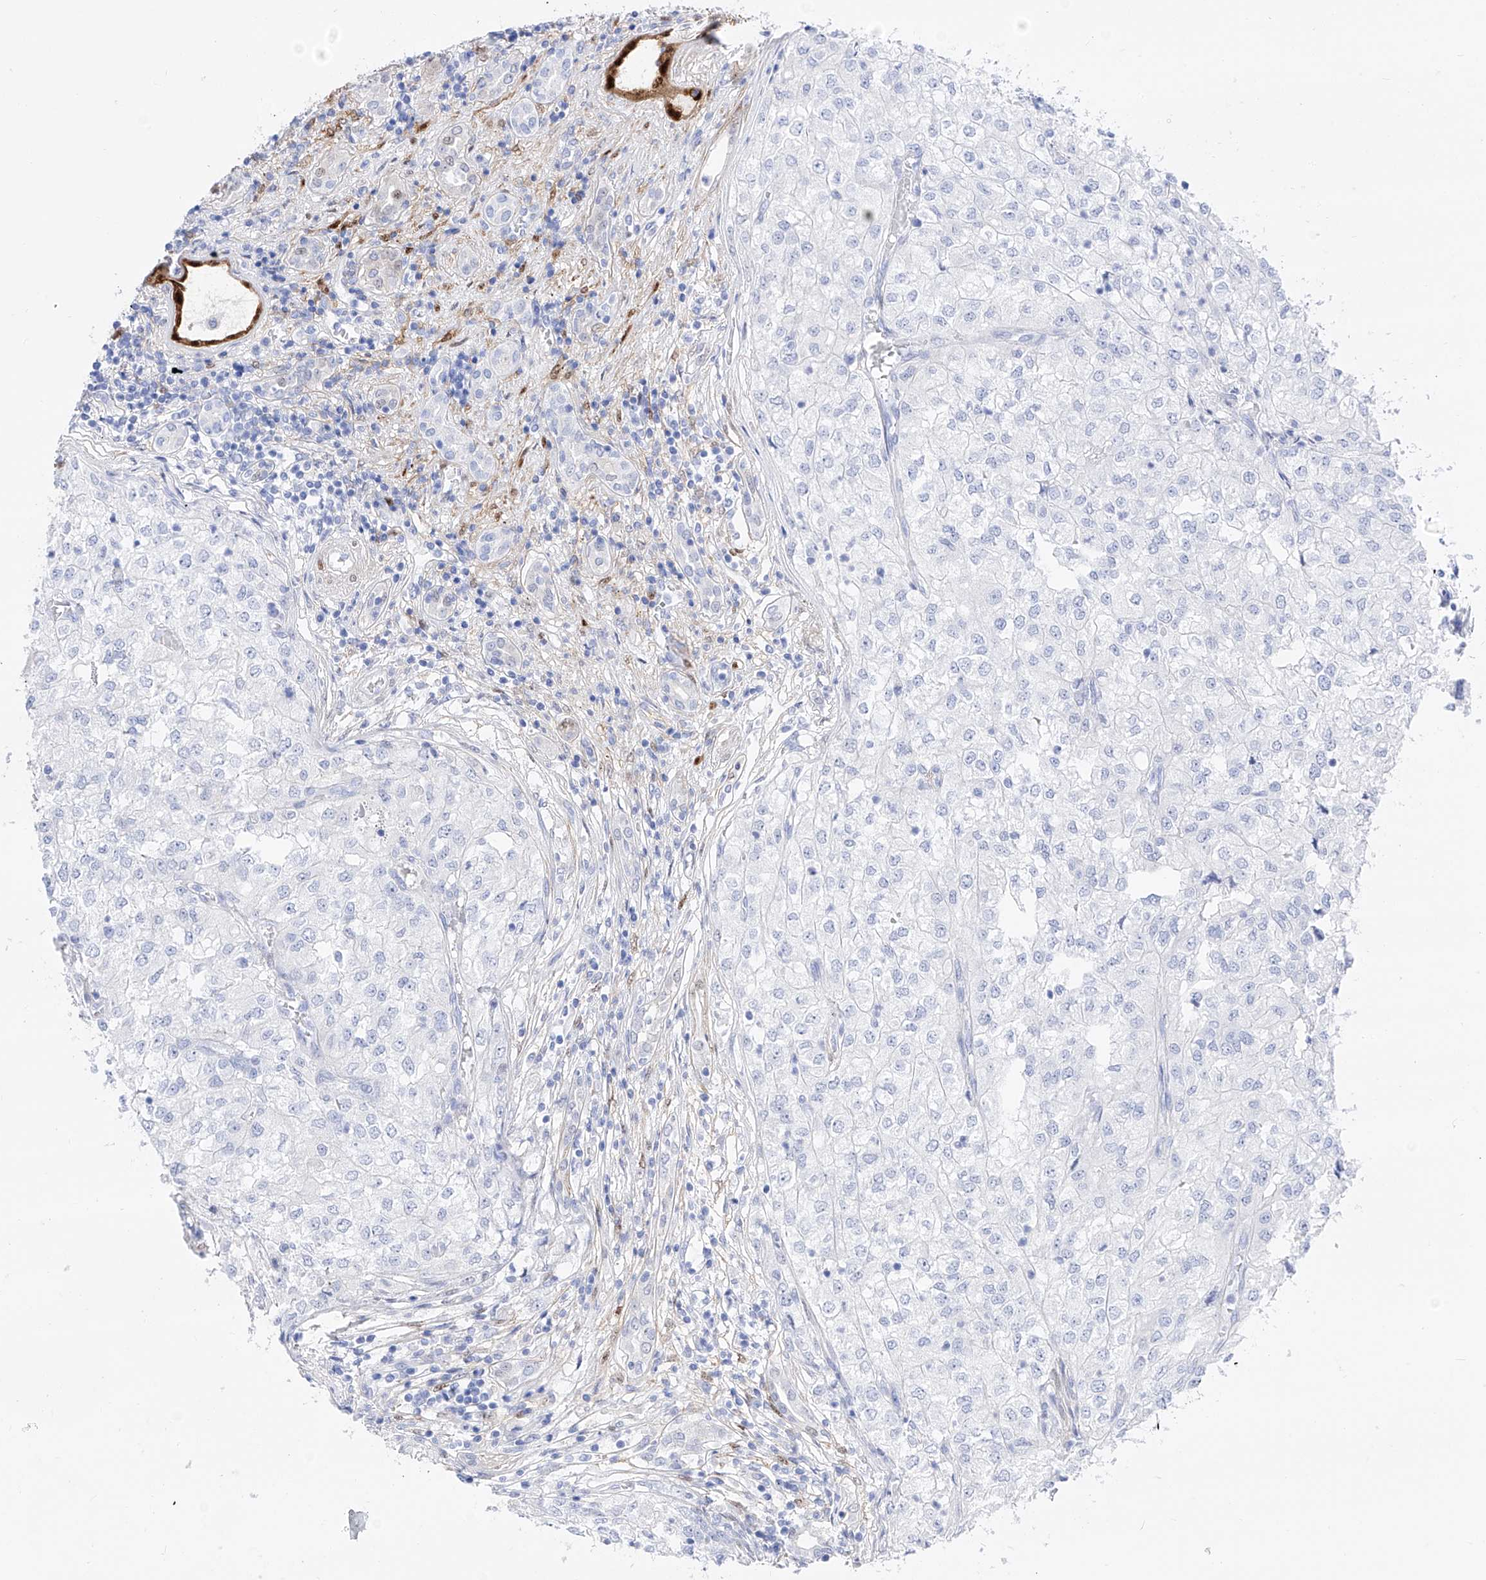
{"staining": {"intensity": "negative", "quantity": "none", "location": "none"}, "tissue": "renal cancer", "cell_type": "Tumor cells", "image_type": "cancer", "snomed": [{"axis": "morphology", "description": "Adenocarcinoma, NOS"}, {"axis": "topography", "description": "Kidney"}], "caption": "IHC of renal cancer (adenocarcinoma) displays no staining in tumor cells.", "gene": "TRPC7", "patient": {"sex": "female", "age": 54}}